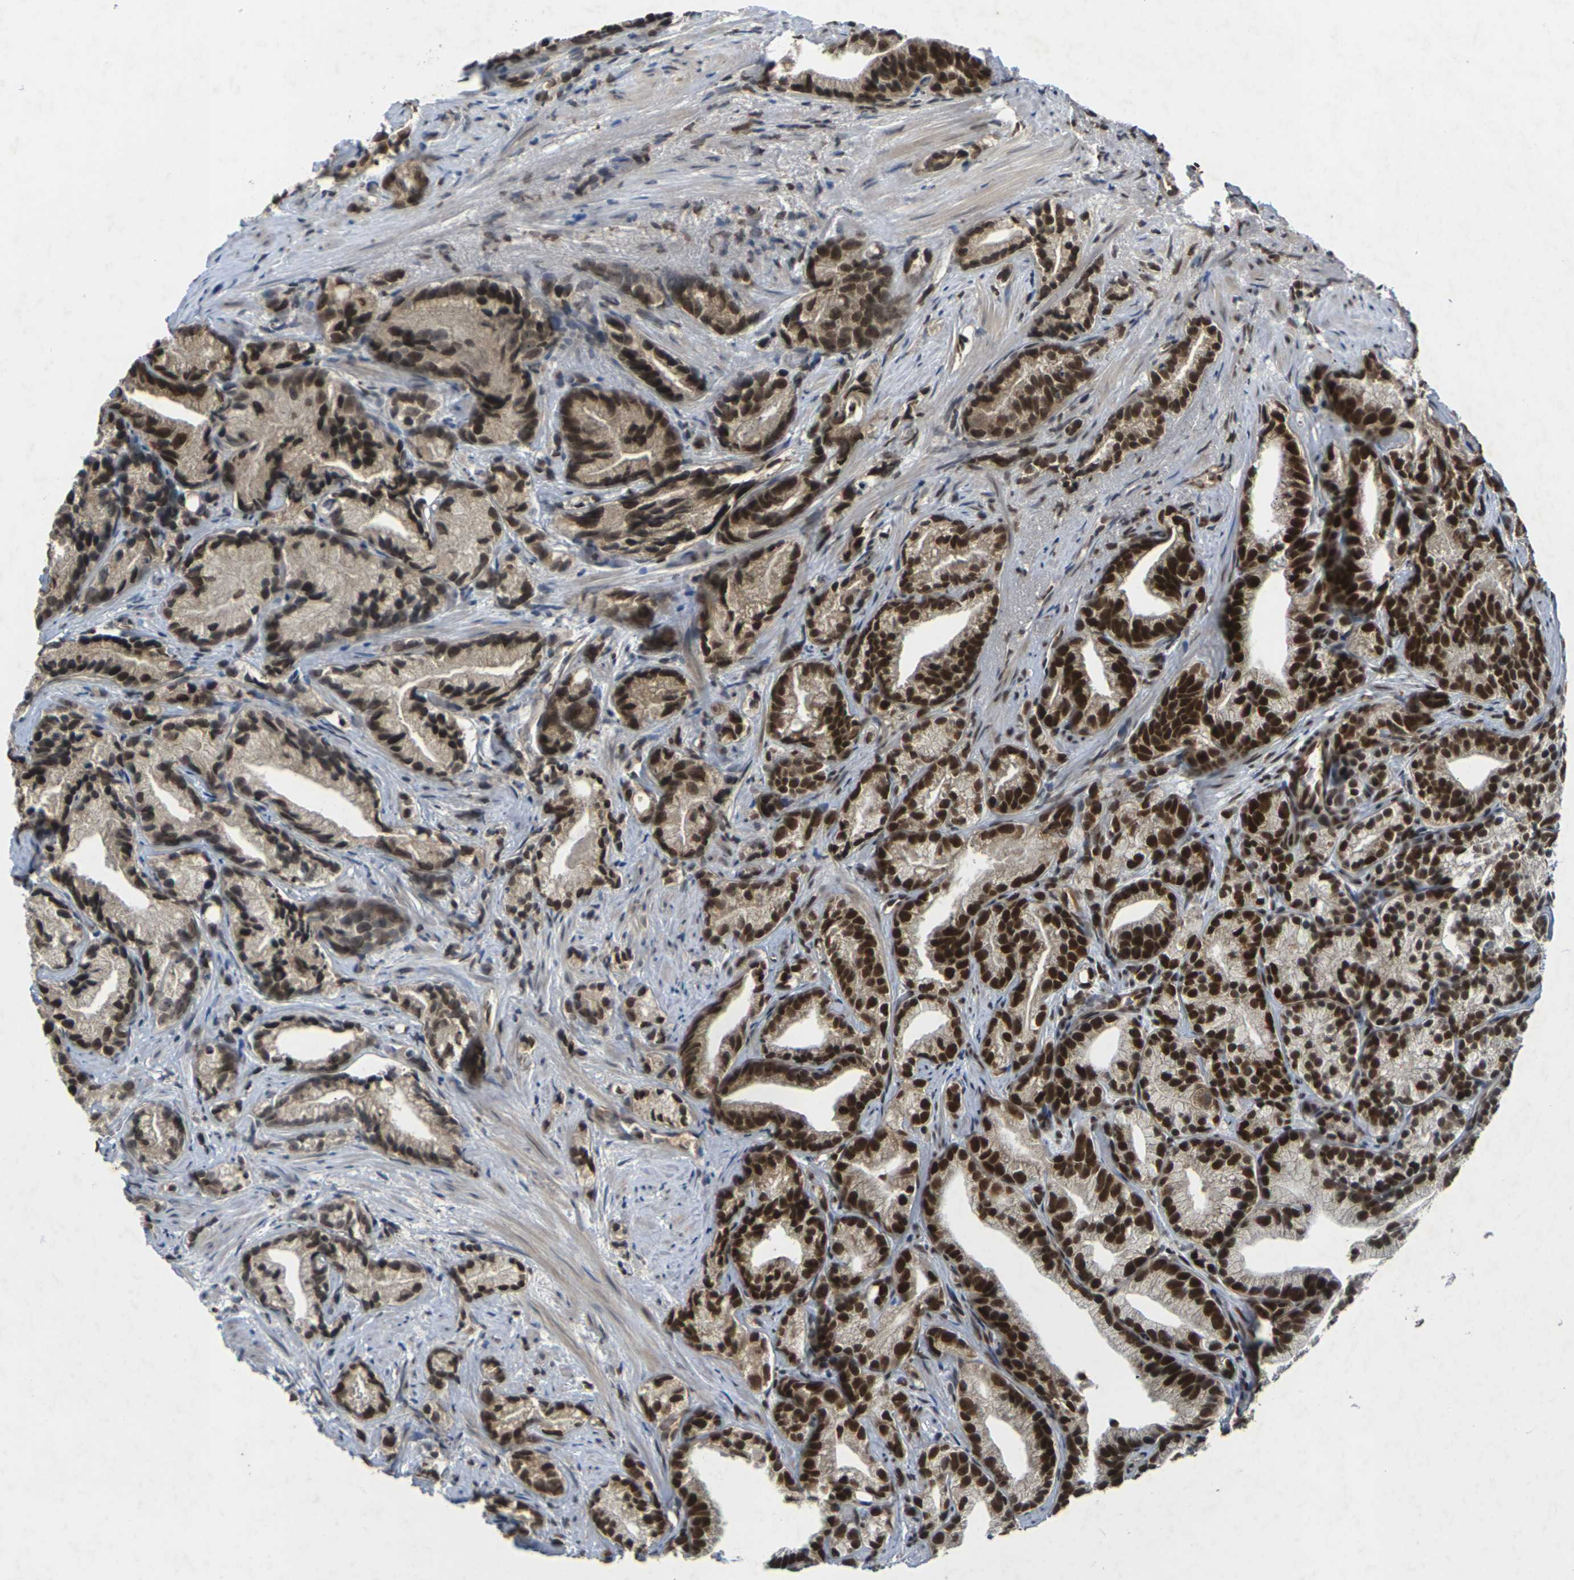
{"staining": {"intensity": "strong", "quantity": ">75%", "location": "cytoplasmic/membranous,nuclear"}, "tissue": "prostate cancer", "cell_type": "Tumor cells", "image_type": "cancer", "snomed": [{"axis": "morphology", "description": "Adenocarcinoma, Low grade"}, {"axis": "topography", "description": "Prostate"}], "caption": "Immunohistochemistry (IHC) of prostate cancer shows high levels of strong cytoplasmic/membranous and nuclear staining in about >75% of tumor cells.", "gene": "NELFA", "patient": {"sex": "male", "age": 89}}